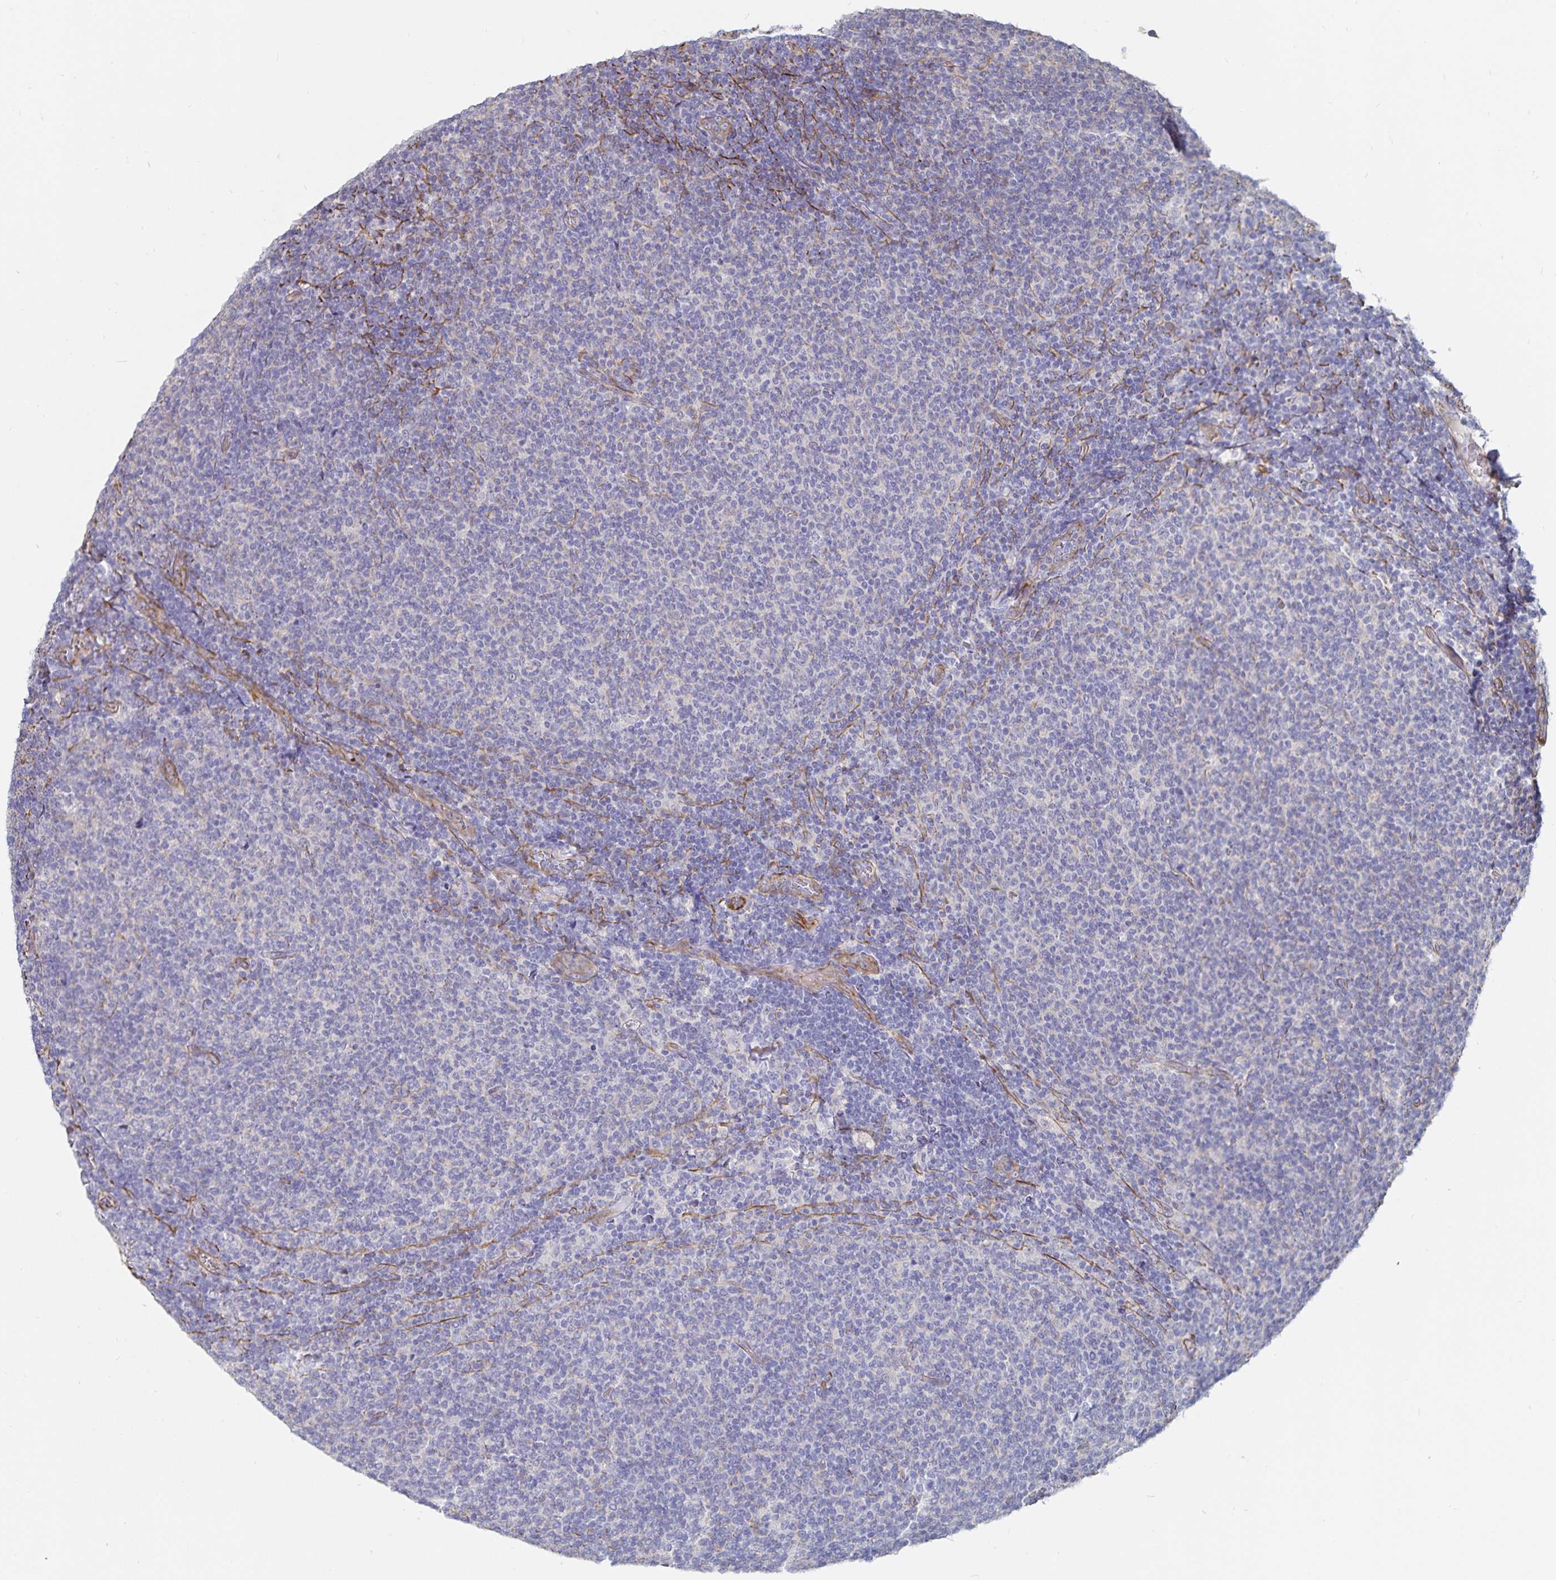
{"staining": {"intensity": "negative", "quantity": "none", "location": "none"}, "tissue": "lymphoma", "cell_type": "Tumor cells", "image_type": "cancer", "snomed": [{"axis": "morphology", "description": "Malignant lymphoma, non-Hodgkin's type, Low grade"}, {"axis": "topography", "description": "Lymph node"}], "caption": "A high-resolution image shows IHC staining of malignant lymphoma, non-Hodgkin's type (low-grade), which reveals no significant staining in tumor cells.", "gene": "SSTR1", "patient": {"sex": "male", "age": 52}}